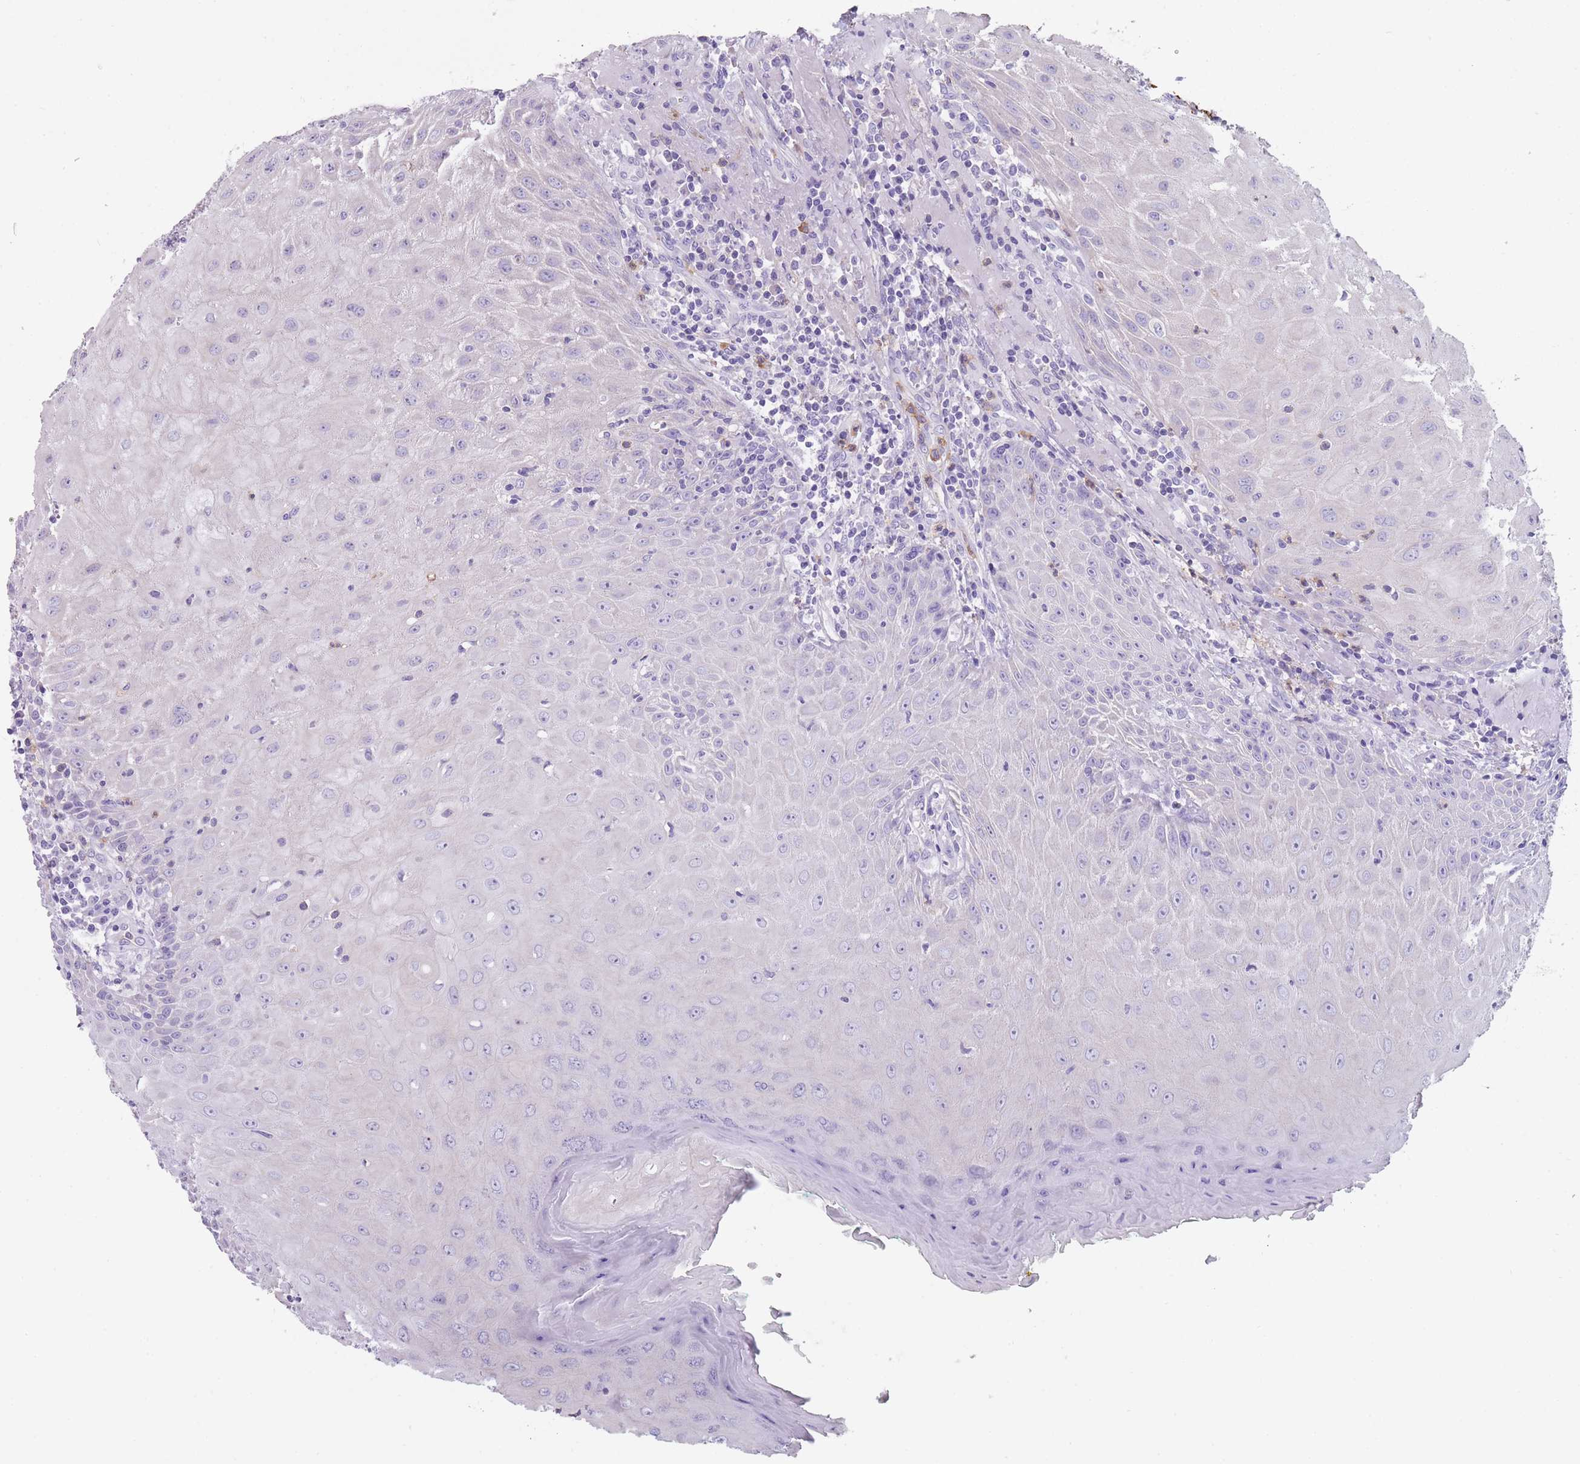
{"staining": {"intensity": "negative", "quantity": "none", "location": "none"}, "tissue": "head and neck cancer", "cell_type": "Tumor cells", "image_type": "cancer", "snomed": [{"axis": "morphology", "description": "Normal tissue, NOS"}, {"axis": "morphology", "description": "Squamous cell carcinoma, NOS"}, {"axis": "topography", "description": "Oral tissue"}, {"axis": "topography", "description": "Head-Neck"}], "caption": "Immunohistochemistry (IHC) histopathology image of head and neck cancer stained for a protein (brown), which demonstrates no staining in tumor cells.", "gene": "CR1L", "patient": {"sex": "female", "age": 70}}